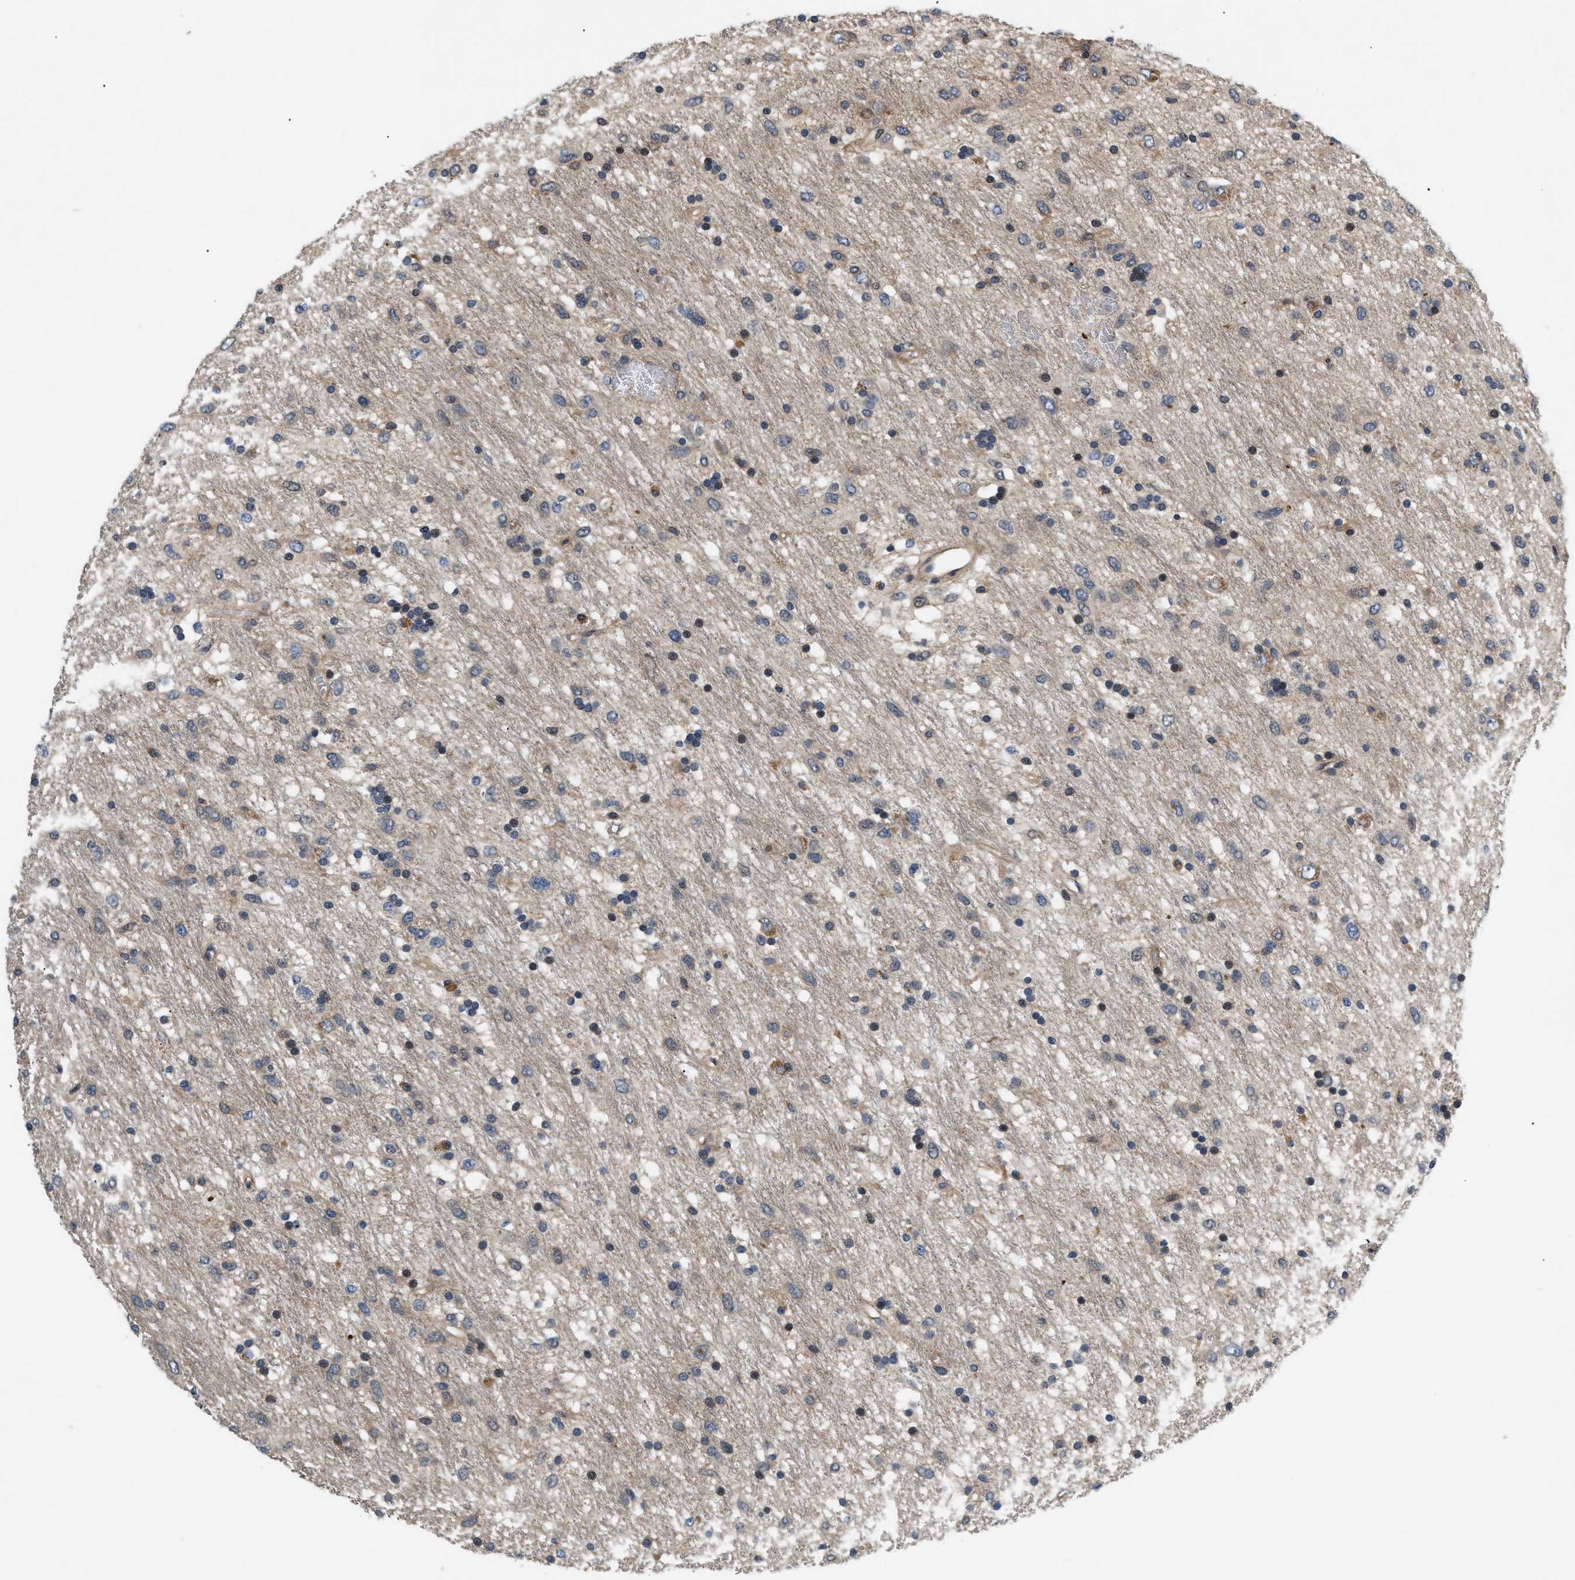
{"staining": {"intensity": "moderate", "quantity": "<25%", "location": "cytoplasmic/membranous,nuclear"}, "tissue": "glioma", "cell_type": "Tumor cells", "image_type": "cancer", "snomed": [{"axis": "morphology", "description": "Glioma, malignant, Low grade"}, {"axis": "topography", "description": "Brain"}], "caption": "Immunohistochemistry histopathology image of neoplastic tissue: human glioma stained using immunohistochemistry shows low levels of moderate protein expression localized specifically in the cytoplasmic/membranous and nuclear of tumor cells, appearing as a cytoplasmic/membranous and nuclear brown color.", "gene": "HMGCR", "patient": {"sex": "male", "age": 77}}